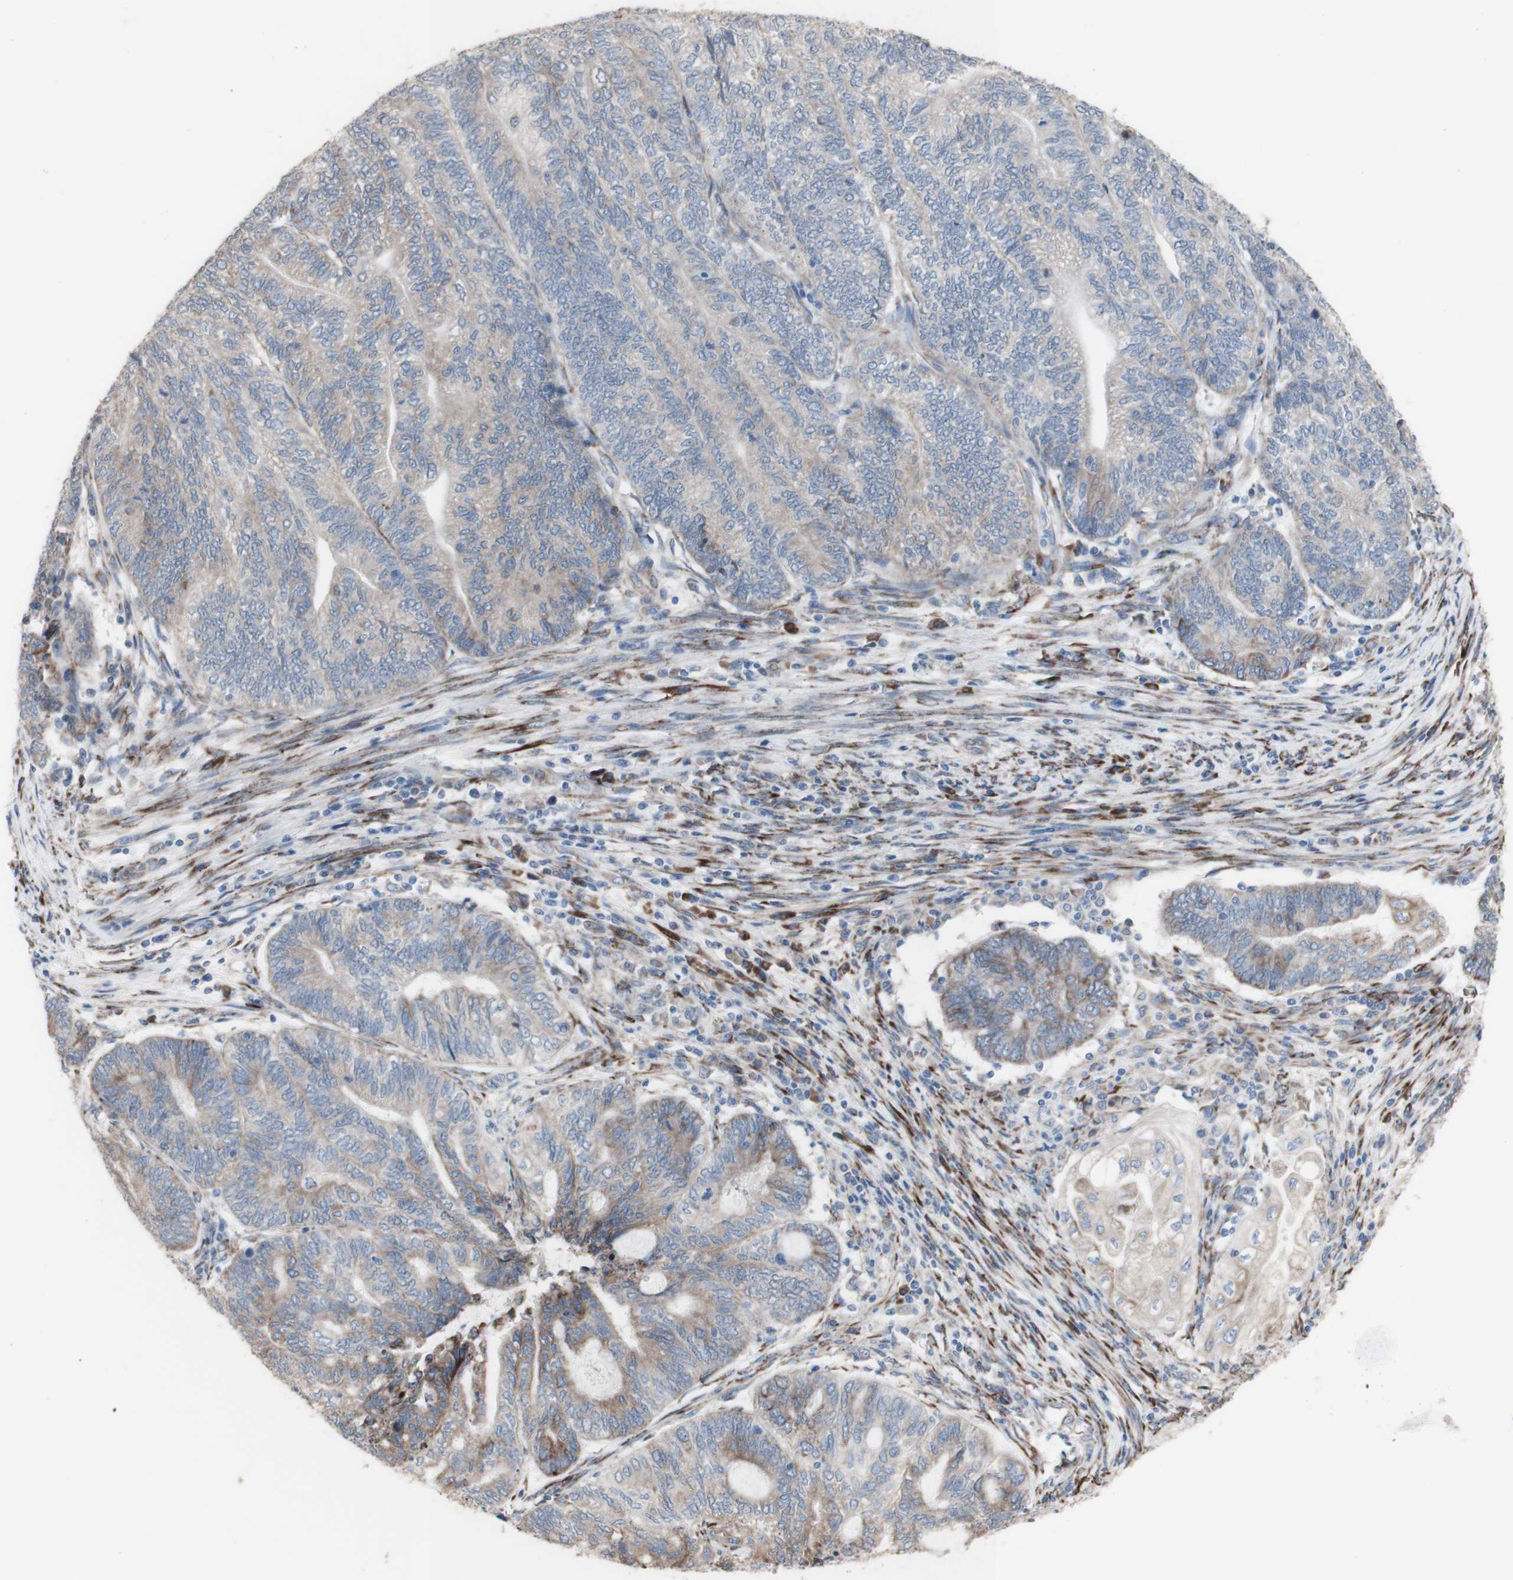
{"staining": {"intensity": "weak", "quantity": "25%-75%", "location": "cytoplasmic/membranous"}, "tissue": "endometrial cancer", "cell_type": "Tumor cells", "image_type": "cancer", "snomed": [{"axis": "morphology", "description": "Adenocarcinoma, NOS"}, {"axis": "topography", "description": "Uterus"}, {"axis": "topography", "description": "Endometrium"}], "caption": "Tumor cells show low levels of weak cytoplasmic/membranous expression in about 25%-75% of cells in endometrial adenocarcinoma.", "gene": "AGPAT5", "patient": {"sex": "female", "age": 70}}